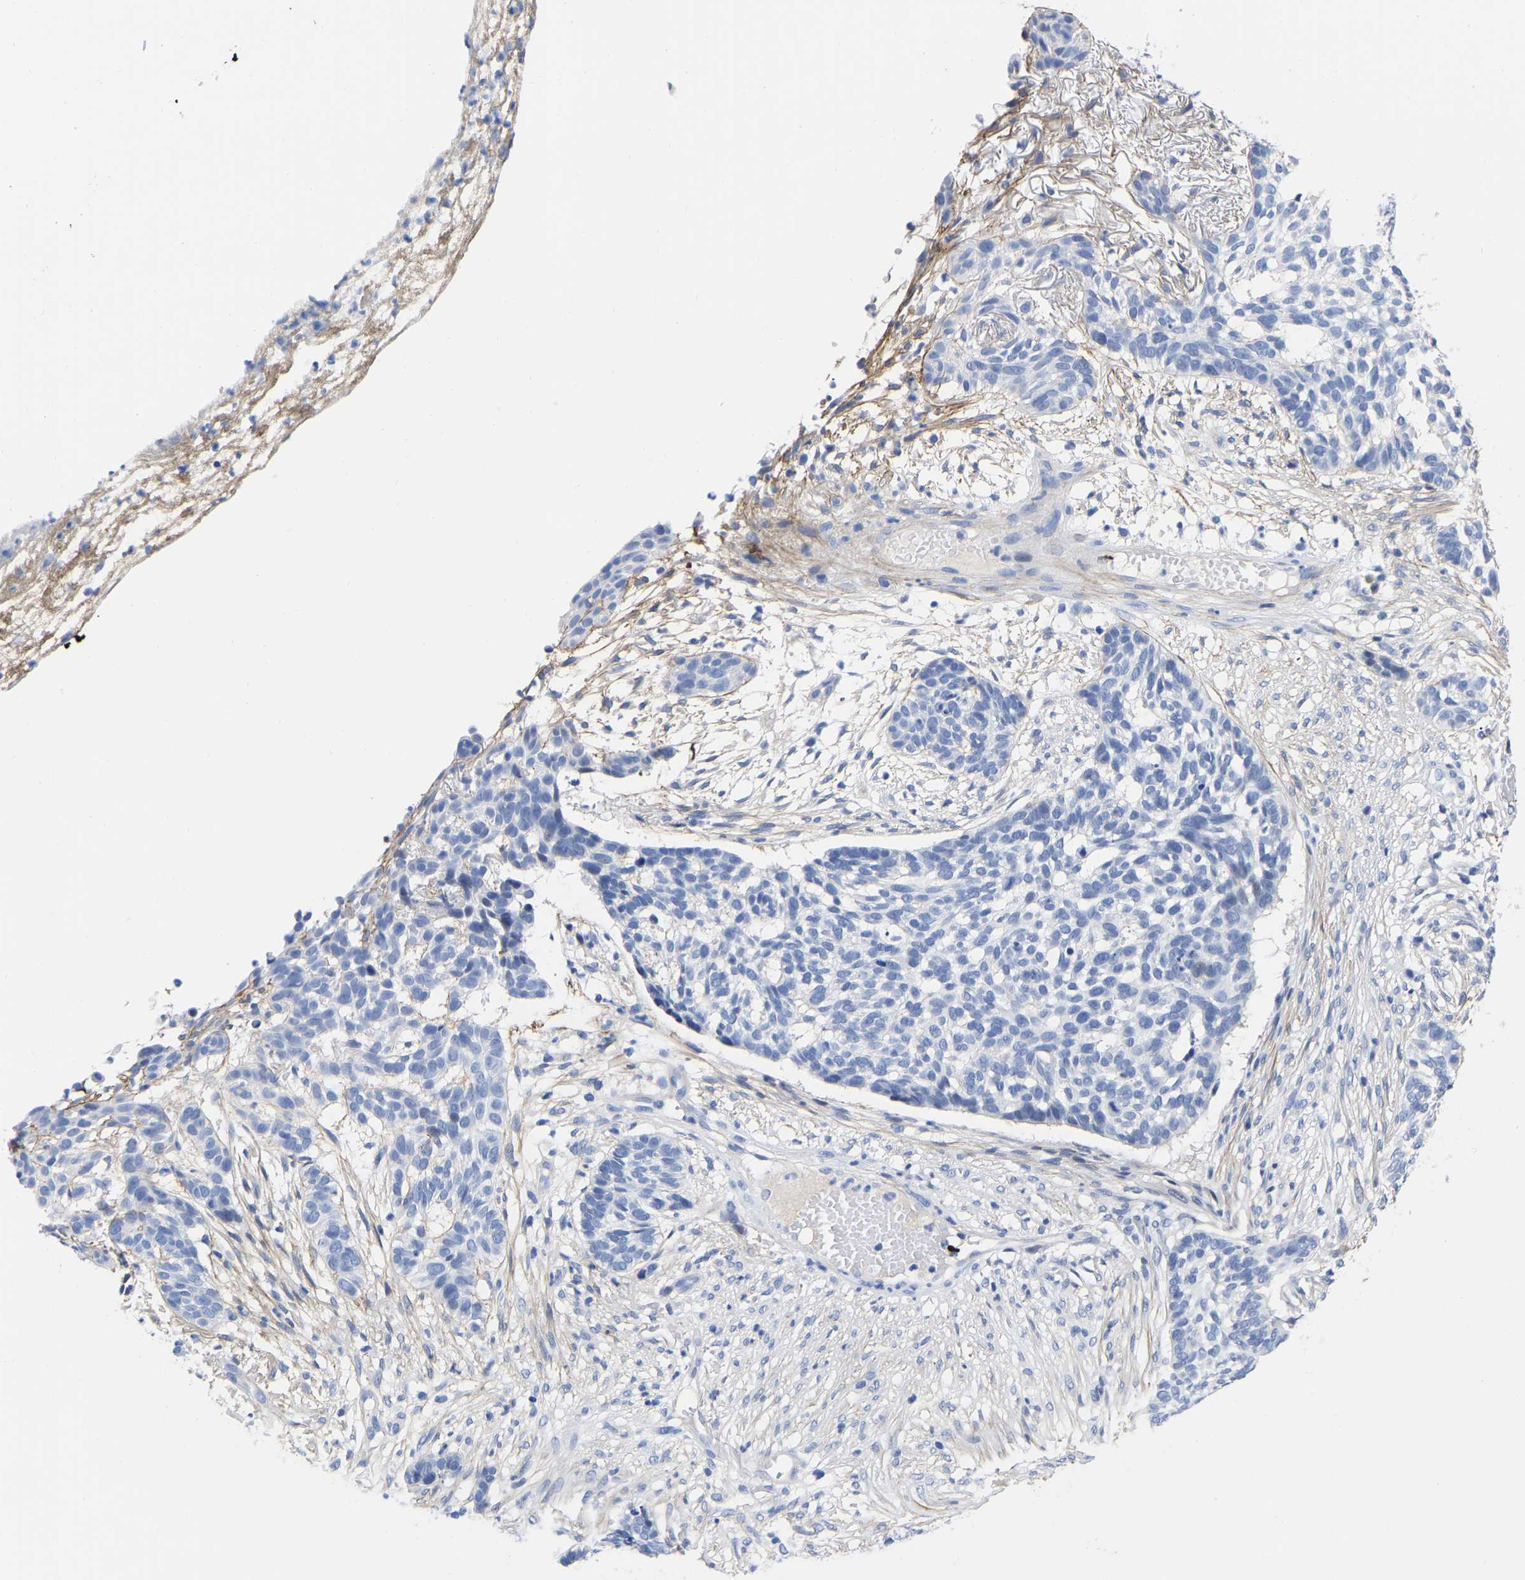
{"staining": {"intensity": "negative", "quantity": "none", "location": "none"}, "tissue": "skin cancer", "cell_type": "Tumor cells", "image_type": "cancer", "snomed": [{"axis": "morphology", "description": "Basal cell carcinoma"}, {"axis": "topography", "description": "Skin"}], "caption": "A micrograph of skin basal cell carcinoma stained for a protein displays no brown staining in tumor cells. (Immunohistochemistry (ihc), brightfield microscopy, high magnification).", "gene": "GPA33", "patient": {"sex": "male", "age": 85}}